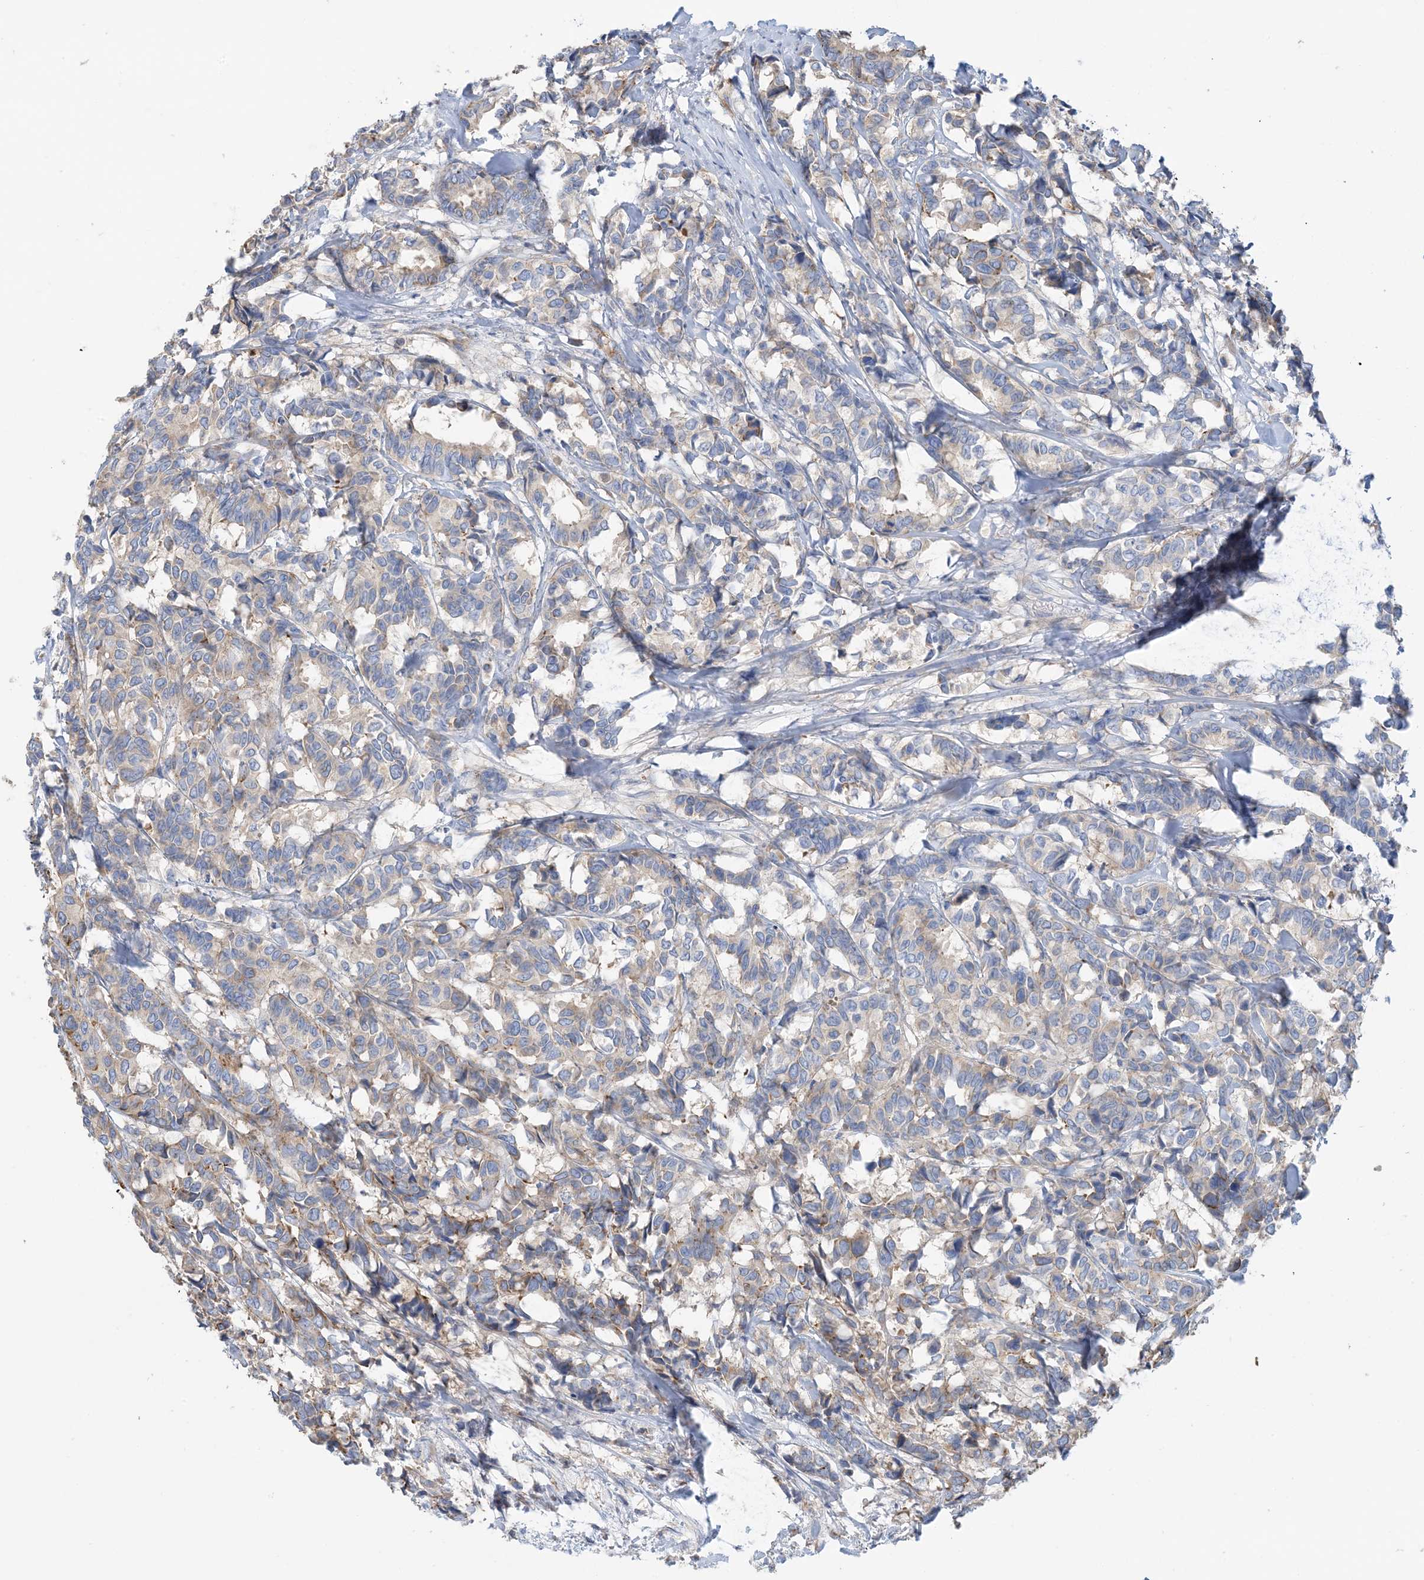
{"staining": {"intensity": "weak", "quantity": "25%-75%", "location": "cytoplasmic/membranous"}, "tissue": "breast cancer", "cell_type": "Tumor cells", "image_type": "cancer", "snomed": [{"axis": "morphology", "description": "Duct carcinoma"}, {"axis": "topography", "description": "Breast"}], "caption": "An immunohistochemistry micrograph of neoplastic tissue is shown. Protein staining in brown highlights weak cytoplasmic/membranous positivity in invasive ductal carcinoma (breast) within tumor cells.", "gene": "CALHM5", "patient": {"sex": "female", "age": 87}}